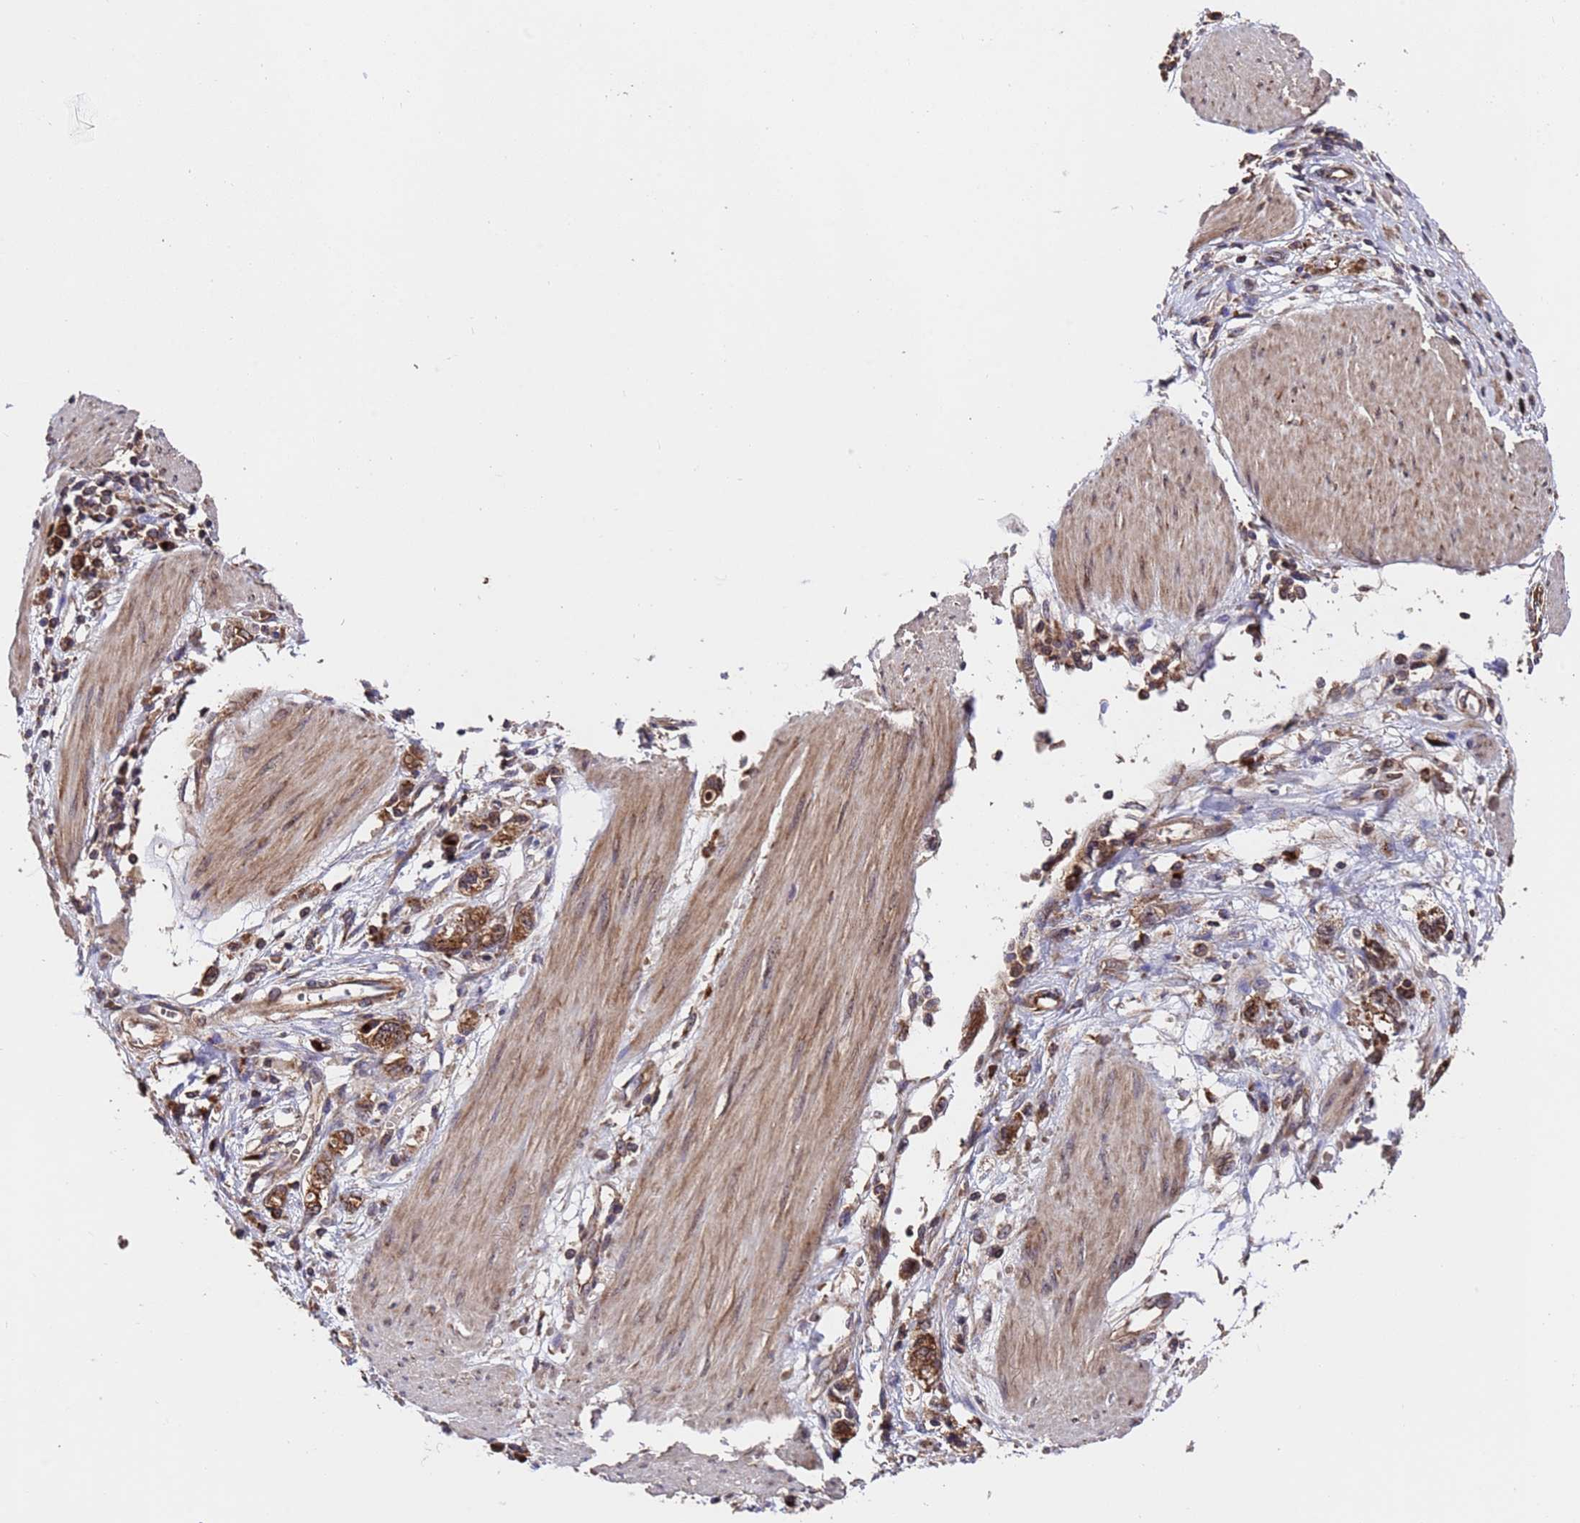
{"staining": {"intensity": "moderate", "quantity": ">75%", "location": "cytoplasmic/membranous"}, "tissue": "stomach cancer", "cell_type": "Tumor cells", "image_type": "cancer", "snomed": [{"axis": "morphology", "description": "Adenocarcinoma, NOS"}, {"axis": "topography", "description": "Stomach"}], "caption": "Moderate cytoplasmic/membranous staining is appreciated in about >75% of tumor cells in adenocarcinoma (stomach).", "gene": "TSR3", "patient": {"sex": "female", "age": 76}}